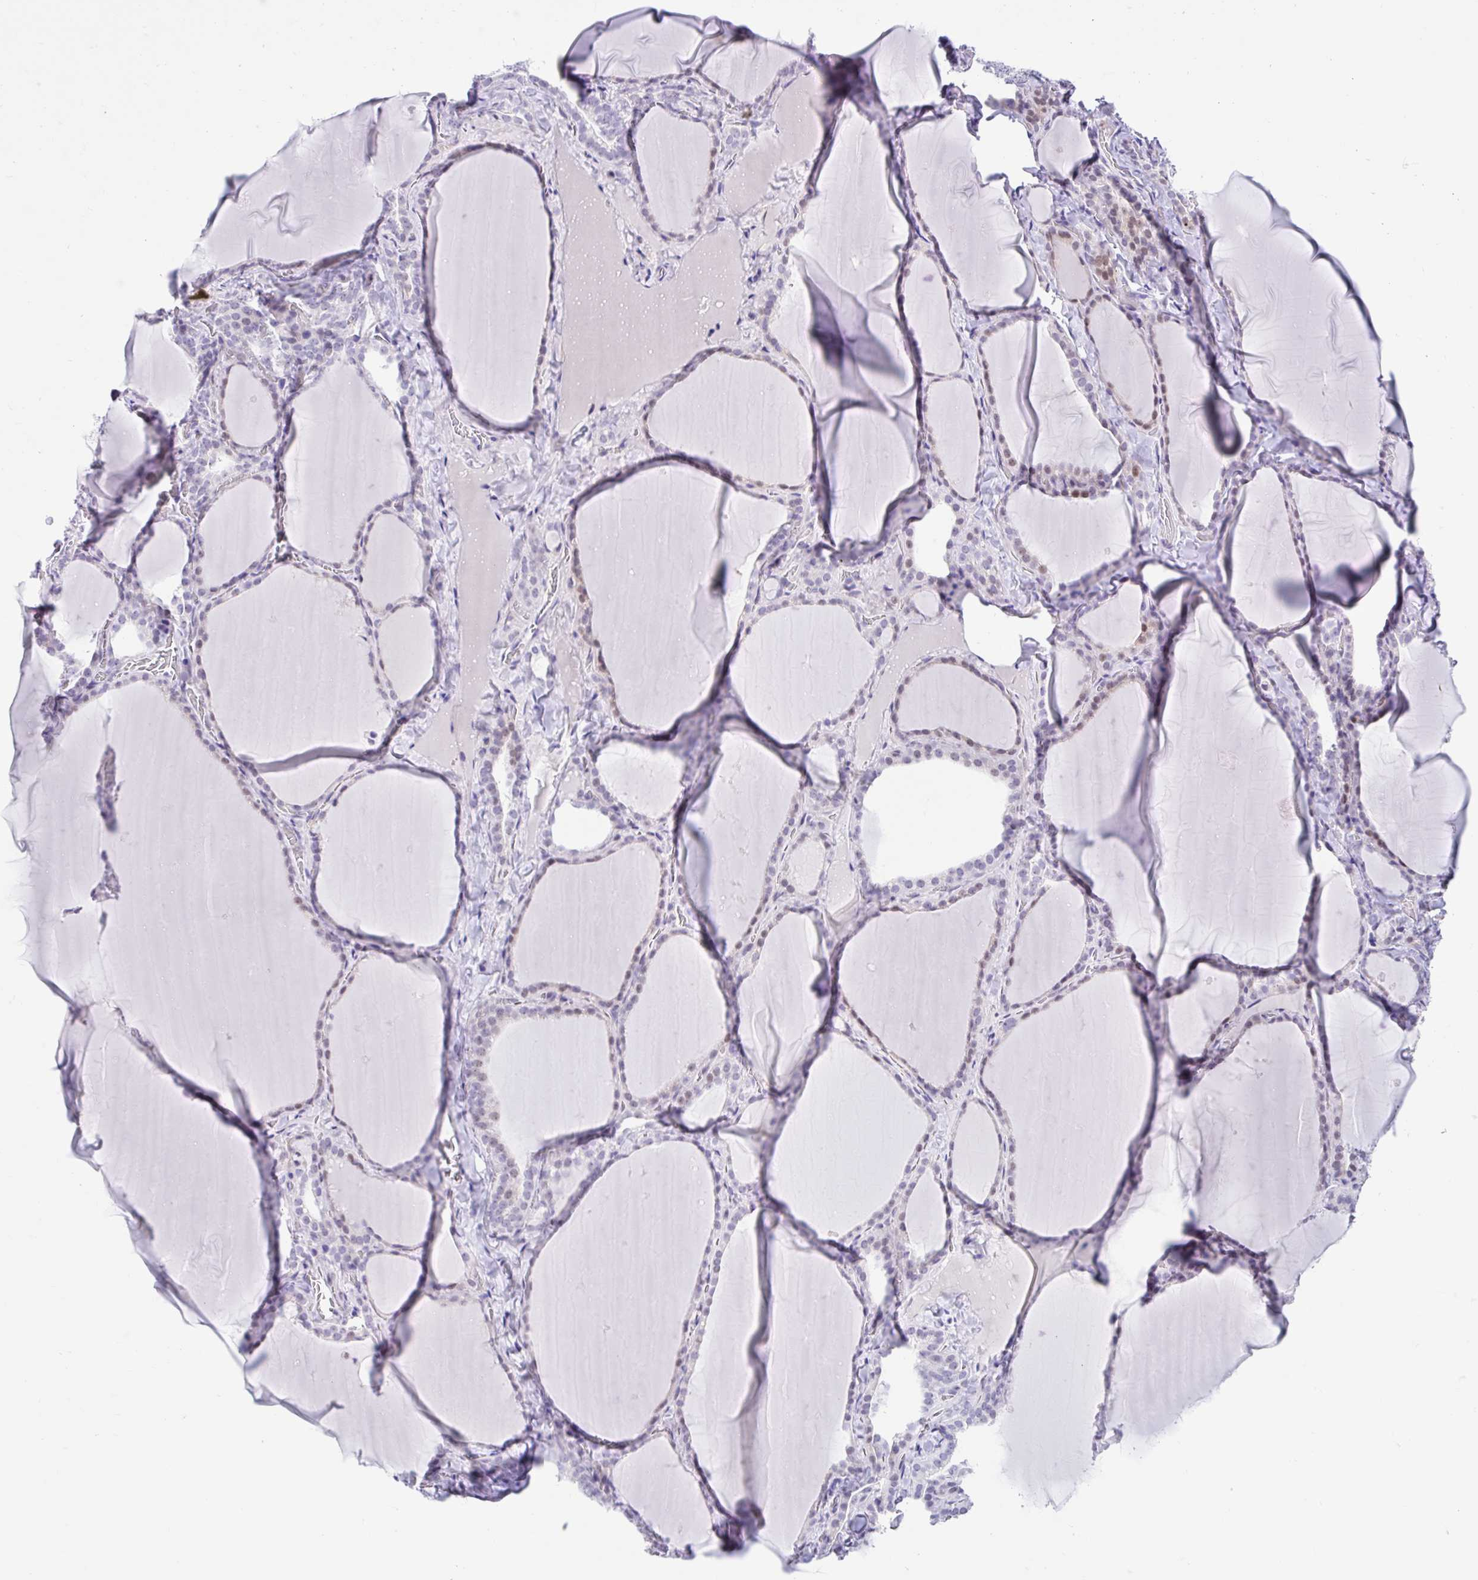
{"staining": {"intensity": "weak", "quantity": "<25%", "location": "nuclear"}, "tissue": "thyroid gland", "cell_type": "Glandular cells", "image_type": "normal", "snomed": [{"axis": "morphology", "description": "Normal tissue, NOS"}, {"axis": "topography", "description": "Thyroid gland"}], "caption": "Glandular cells are negative for brown protein staining in benign thyroid gland. (DAB (3,3'-diaminobenzidine) immunohistochemistry (IHC) visualized using brightfield microscopy, high magnification).", "gene": "NHLH2", "patient": {"sex": "female", "age": 22}}